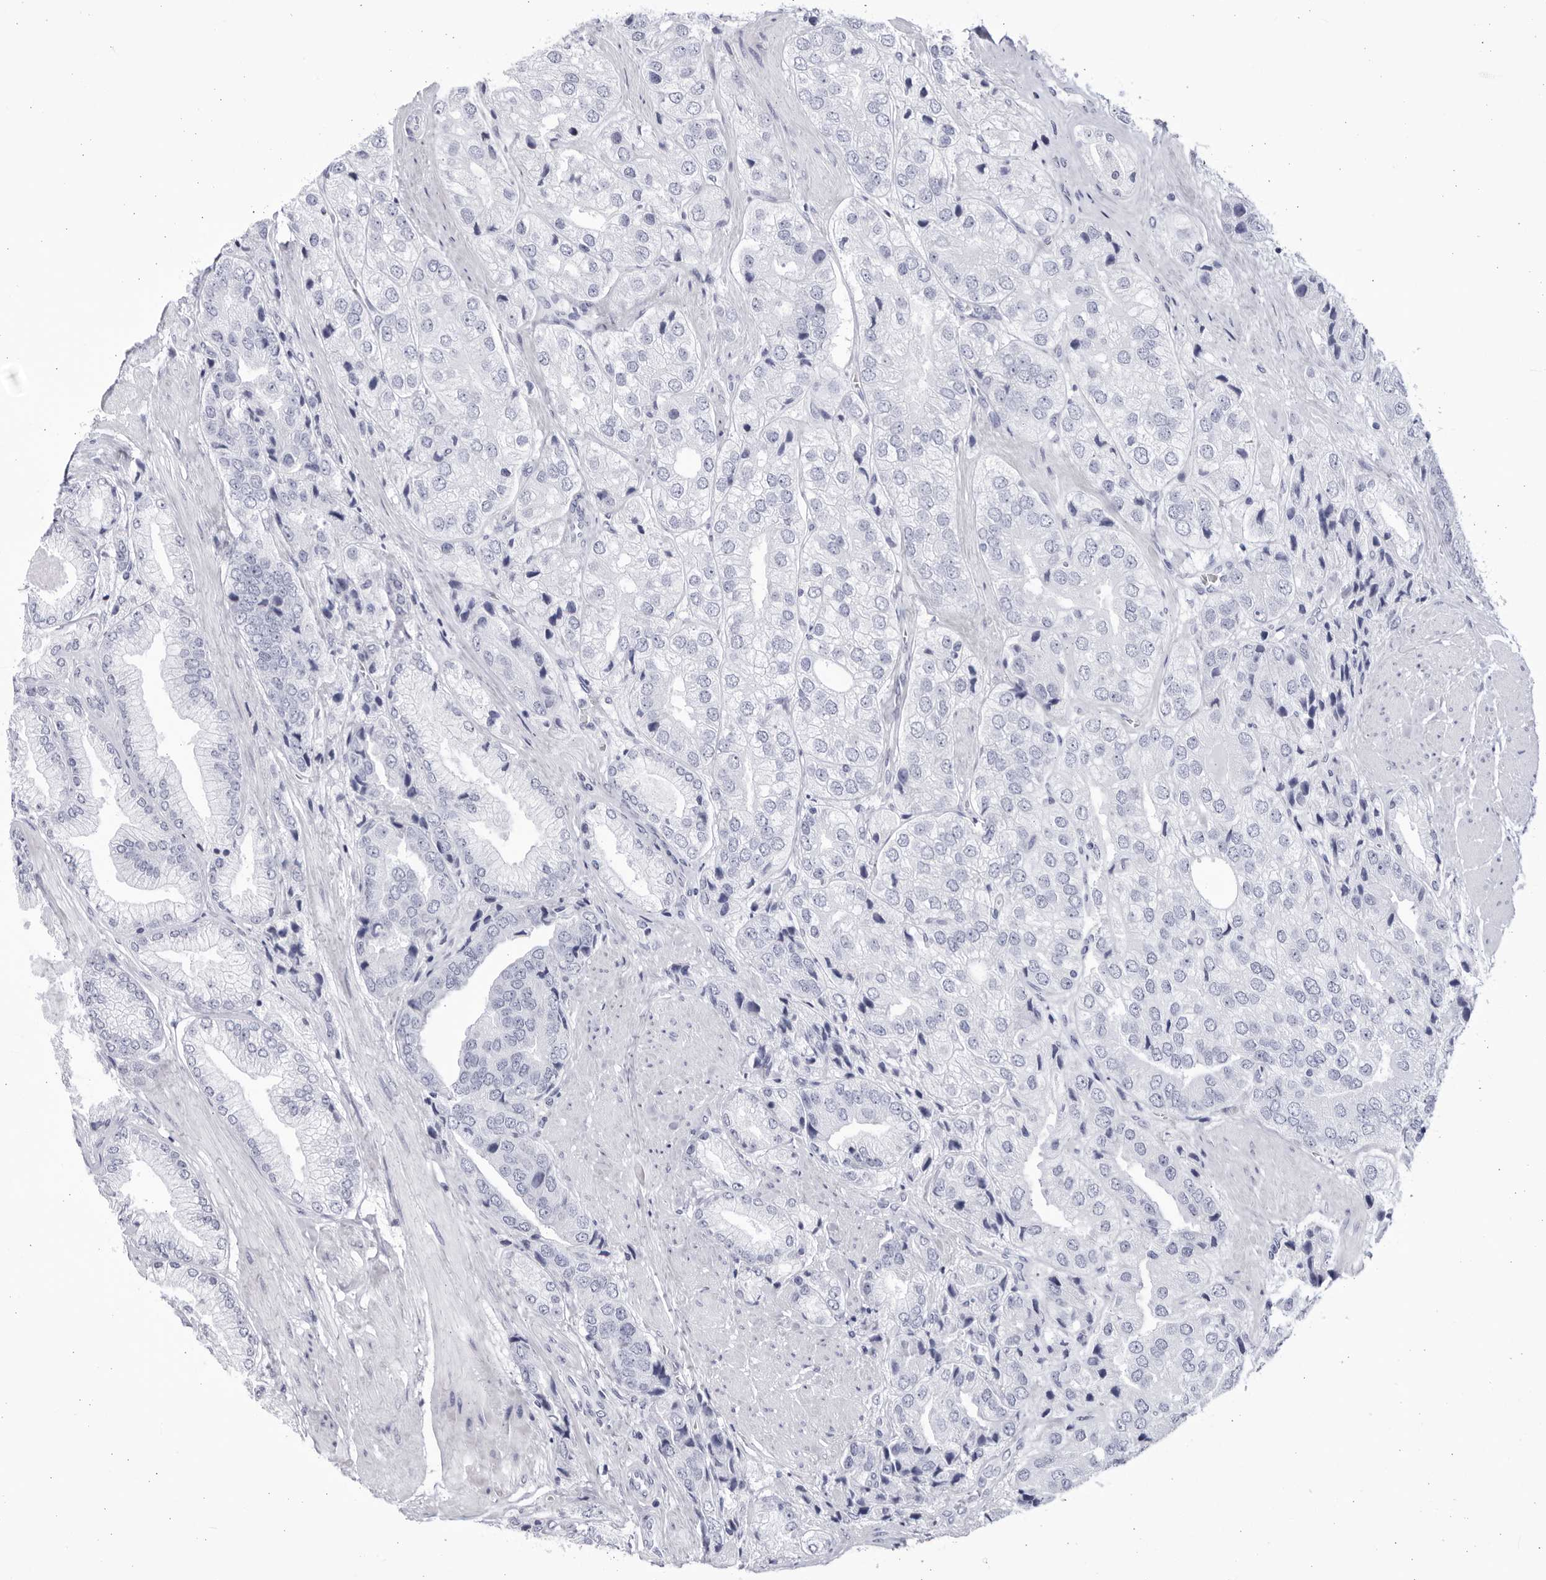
{"staining": {"intensity": "negative", "quantity": "none", "location": "none"}, "tissue": "prostate cancer", "cell_type": "Tumor cells", "image_type": "cancer", "snomed": [{"axis": "morphology", "description": "Adenocarcinoma, High grade"}, {"axis": "topography", "description": "Prostate"}], "caption": "The immunohistochemistry (IHC) image has no significant expression in tumor cells of prostate cancer tissue.", "gene": "CCDC181", "patient": {"sex": "male", "age": 50}}